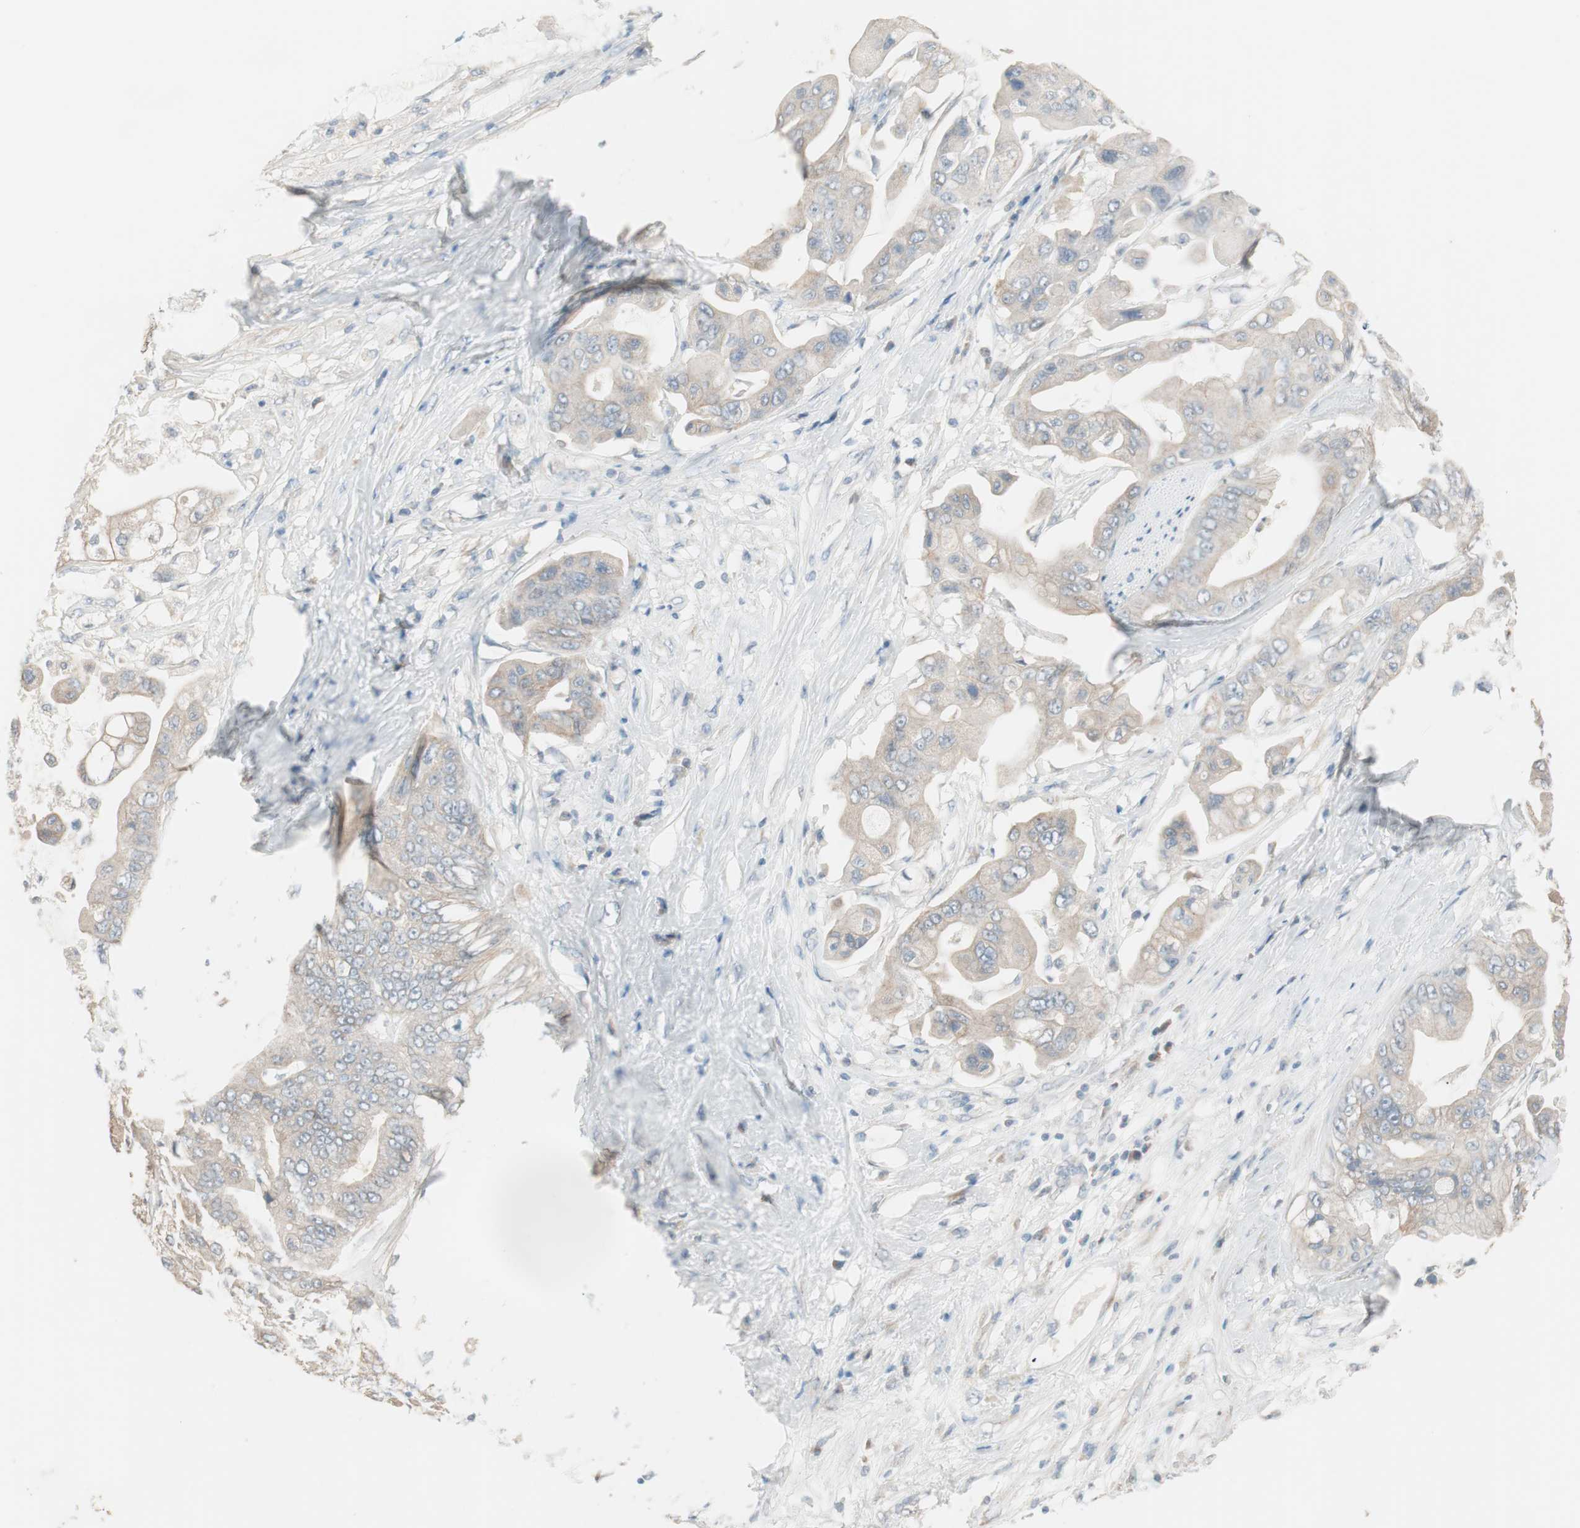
{"staining": {"intensity": "weak", "quantity": "25%-75%", "location": "cytoplasmic/membranous"}, "tissue": "pancreatic cancer", "cell_type": "Tumor cells", "image_type": "cancer", "snomed": [{"axis": "morphology", "description": "Adenocarcinoma, NOS"}, {"axis": "topography", "description": "Pancreas"}], "caption": "Pancreatic adenocarcinoma stained for a protein (brown) displays weak cytoplasmic/membranous positive expression in about 25%-75% of tumor cells.", "gene": "KHK", "patient": {"sex": "female", "age": 75}}